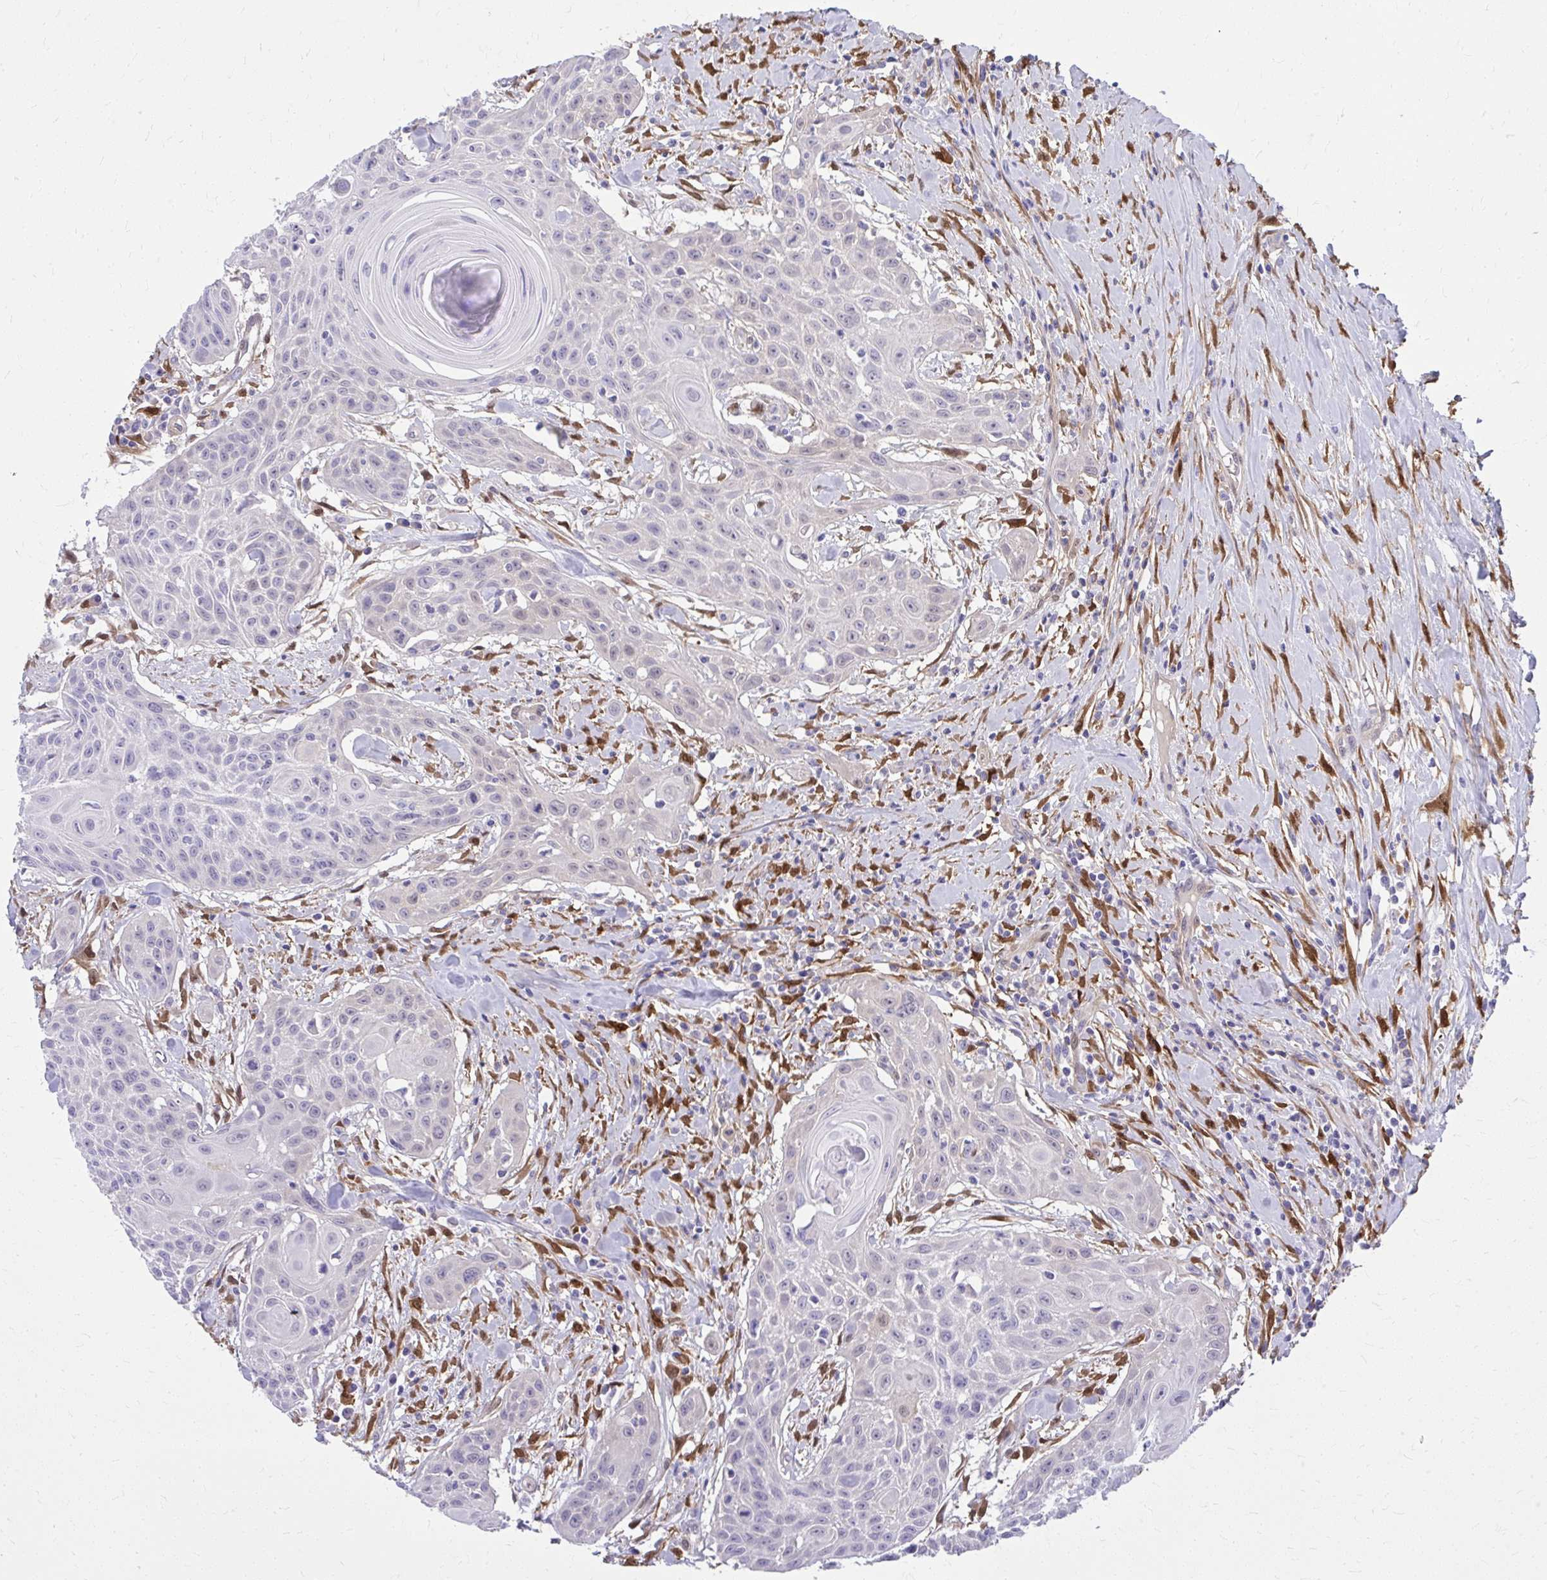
{"staining": {"intensity": "negative", "quantity": "none", "location": "none"}, "tissue": "head and neck cancer", "cell_type": "Tumor cells", "image_type": "cancer", "snomed": [{"axis": "morphology", "description": "Squamous cell carcinoma, NOS"}, {"axis": "topography", "description": "Lymph node"}, {"axis": "topography", "description": "Salivary gland"}, {"axis": "topography", "description": "Head-Neck"}], "caption": "High power microscopy image of an immunohistochemistry histopathology image of head and neck squamous cell carcinoma, revealing no significant positivity in tumor cells. (DAB (3,3'-diaminobenzidine) IHC with hematoxylin counter stain).", "gene": "NNMT", "patient": {"sex": "female", "age": 74}}